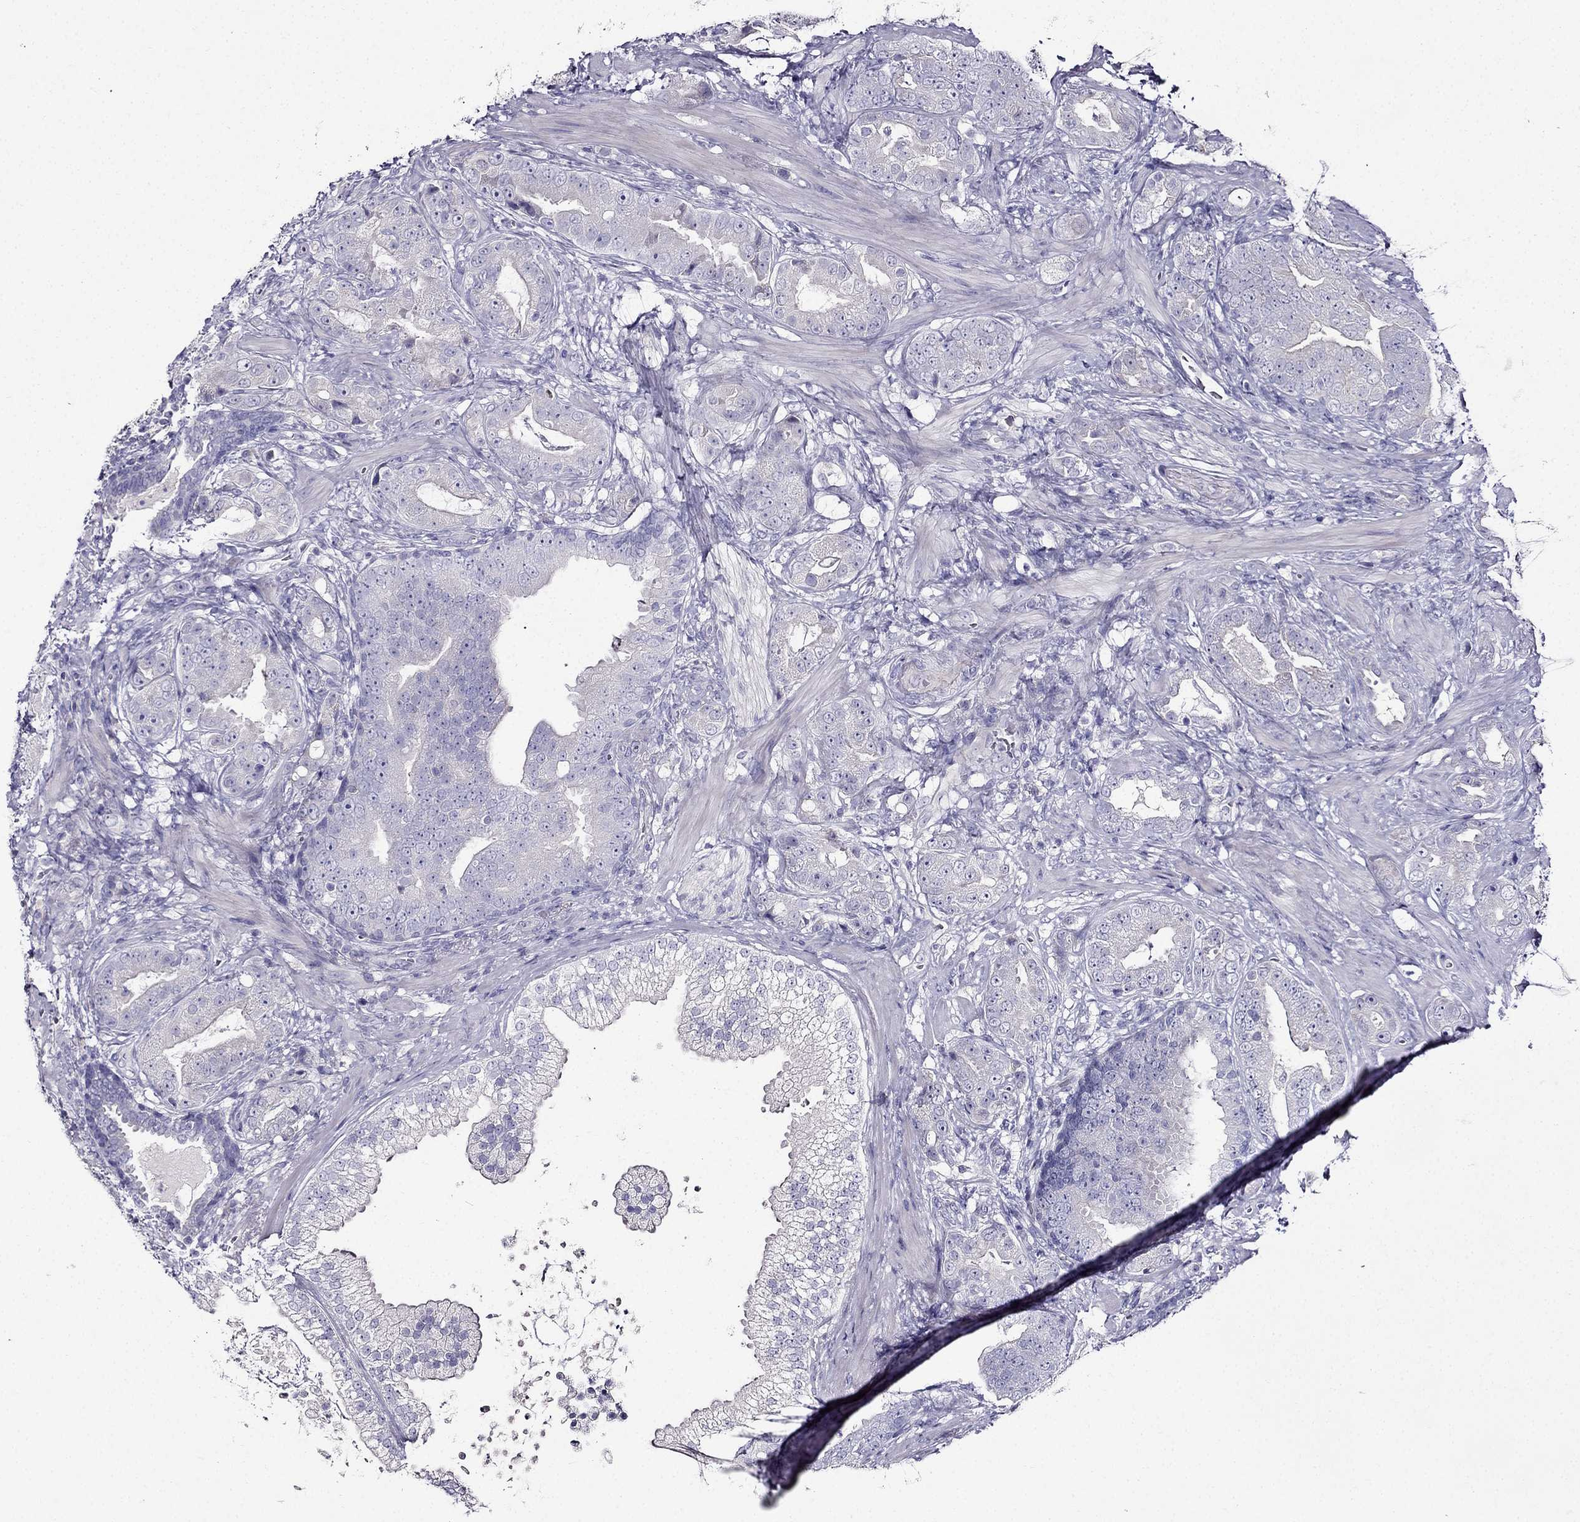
{"staining": {"intensity": "negative", "quantity": "none", "location": "none"}, "tissue": "prostate cancer", "cell_type": "Tumor cells", "image_type": "cancer", "snomed": [{"axis": "morphology", "description": "Adenocarcinoma, NOS"}, {"axis": "topography", "description": "Prostate"}], "caption": "The immunohistochemistry micrograph has no significant positivity in tumor cells of adenocarcinoma (prostate) tissue.", "gene": "TMEM266", "patient": {"sex": "male", "age": 57}}